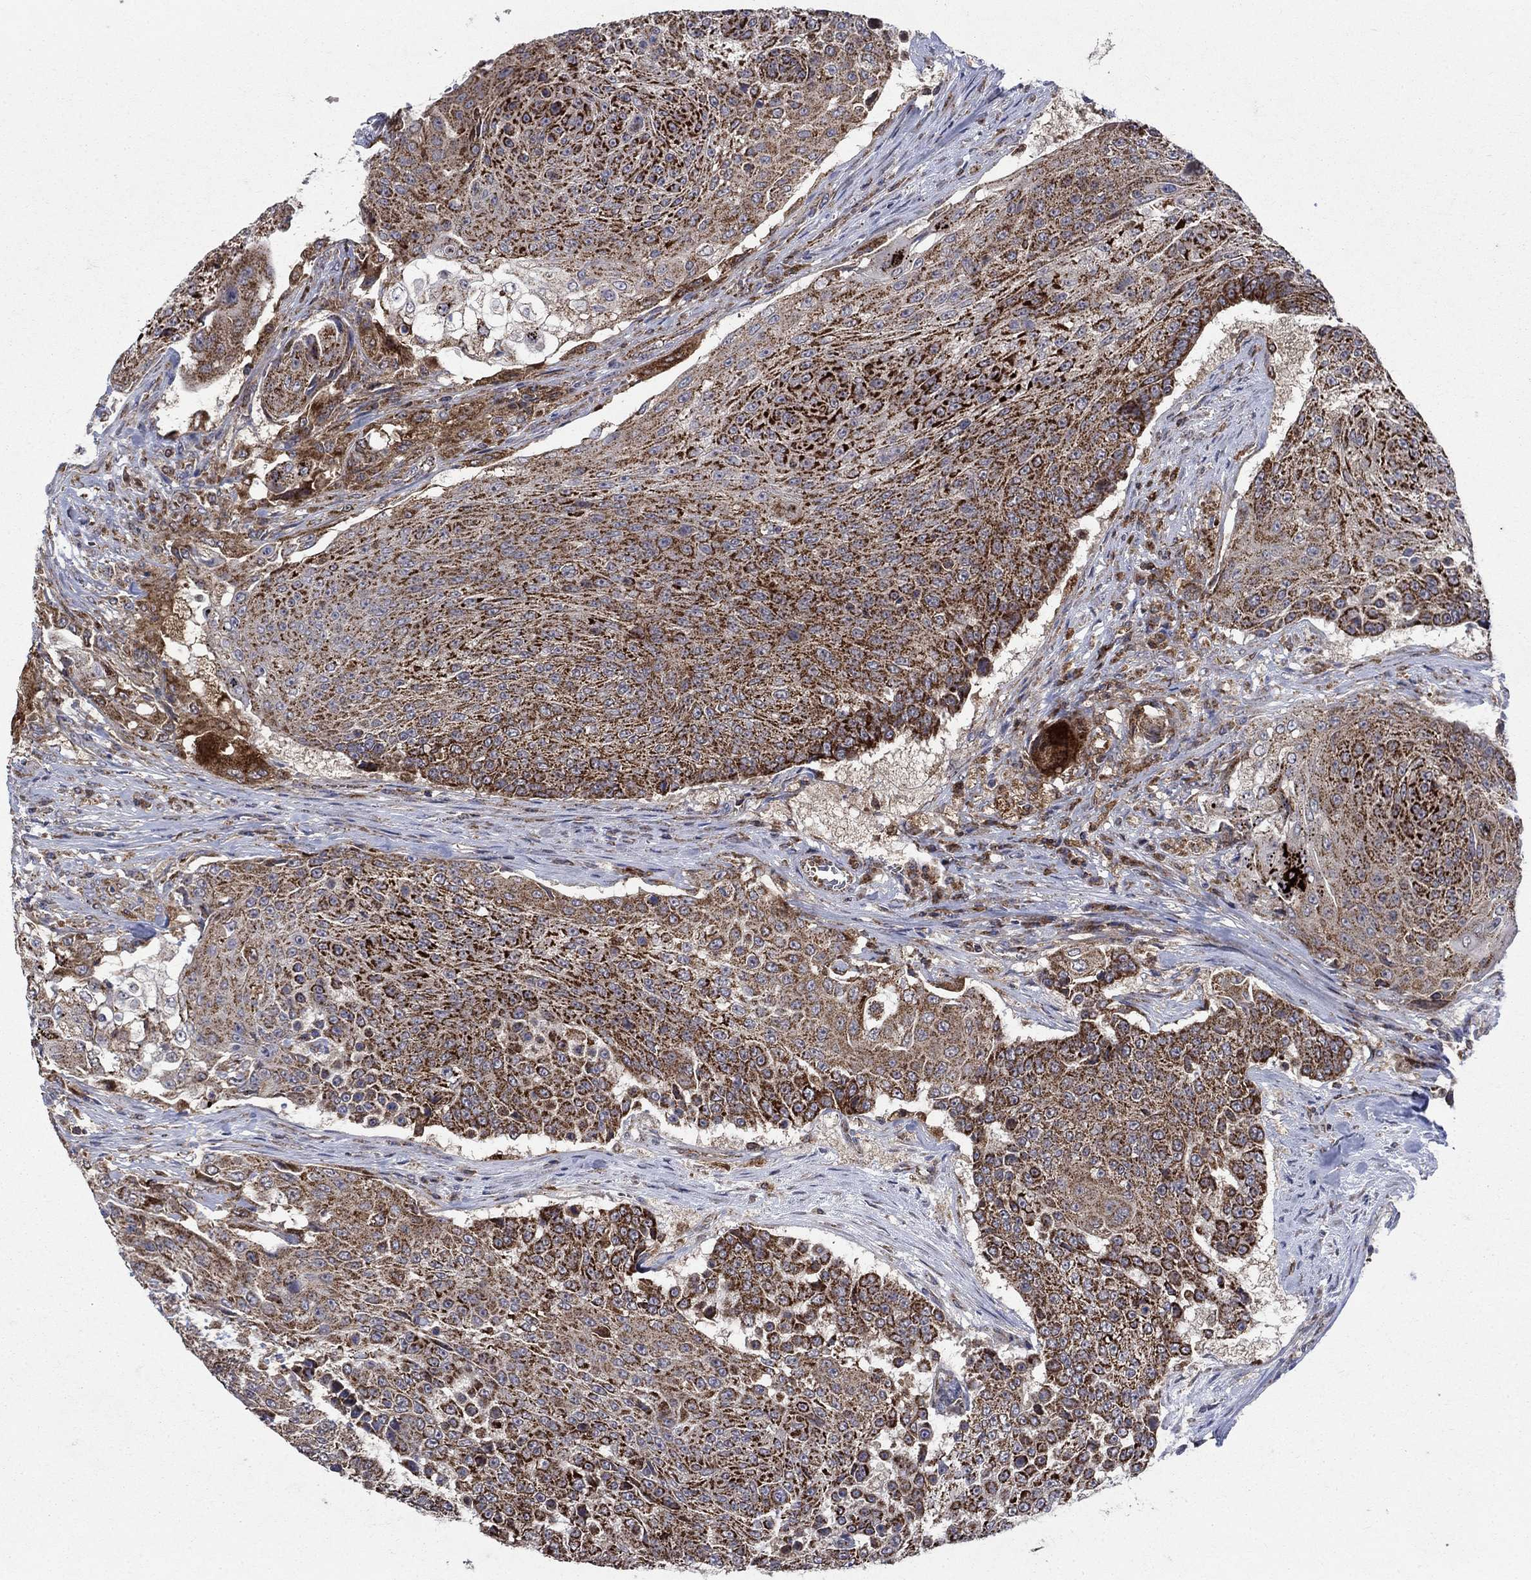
{"staining": {"intensity": "strong", "quantity": ">75%", "location": "cytoplasmic/membranous"}, "tissue": "urothelial cancer", "cell_type": "Tumor cells", "image_type": "cancer", "snomed": [{"axis": "morphology", "description": "Urothelial carcinoma, High grade"}, {"axis": "topography", "description": "Urinary bladder"}], "caption": "Protein expression analysis of high-grade urothelial carcinoma reveals strong cytoplasmic/membranous positivity in about >75% of tumor cells.", "gene": "RNF19B", "patient": {"sex": "female", "age": 63}}